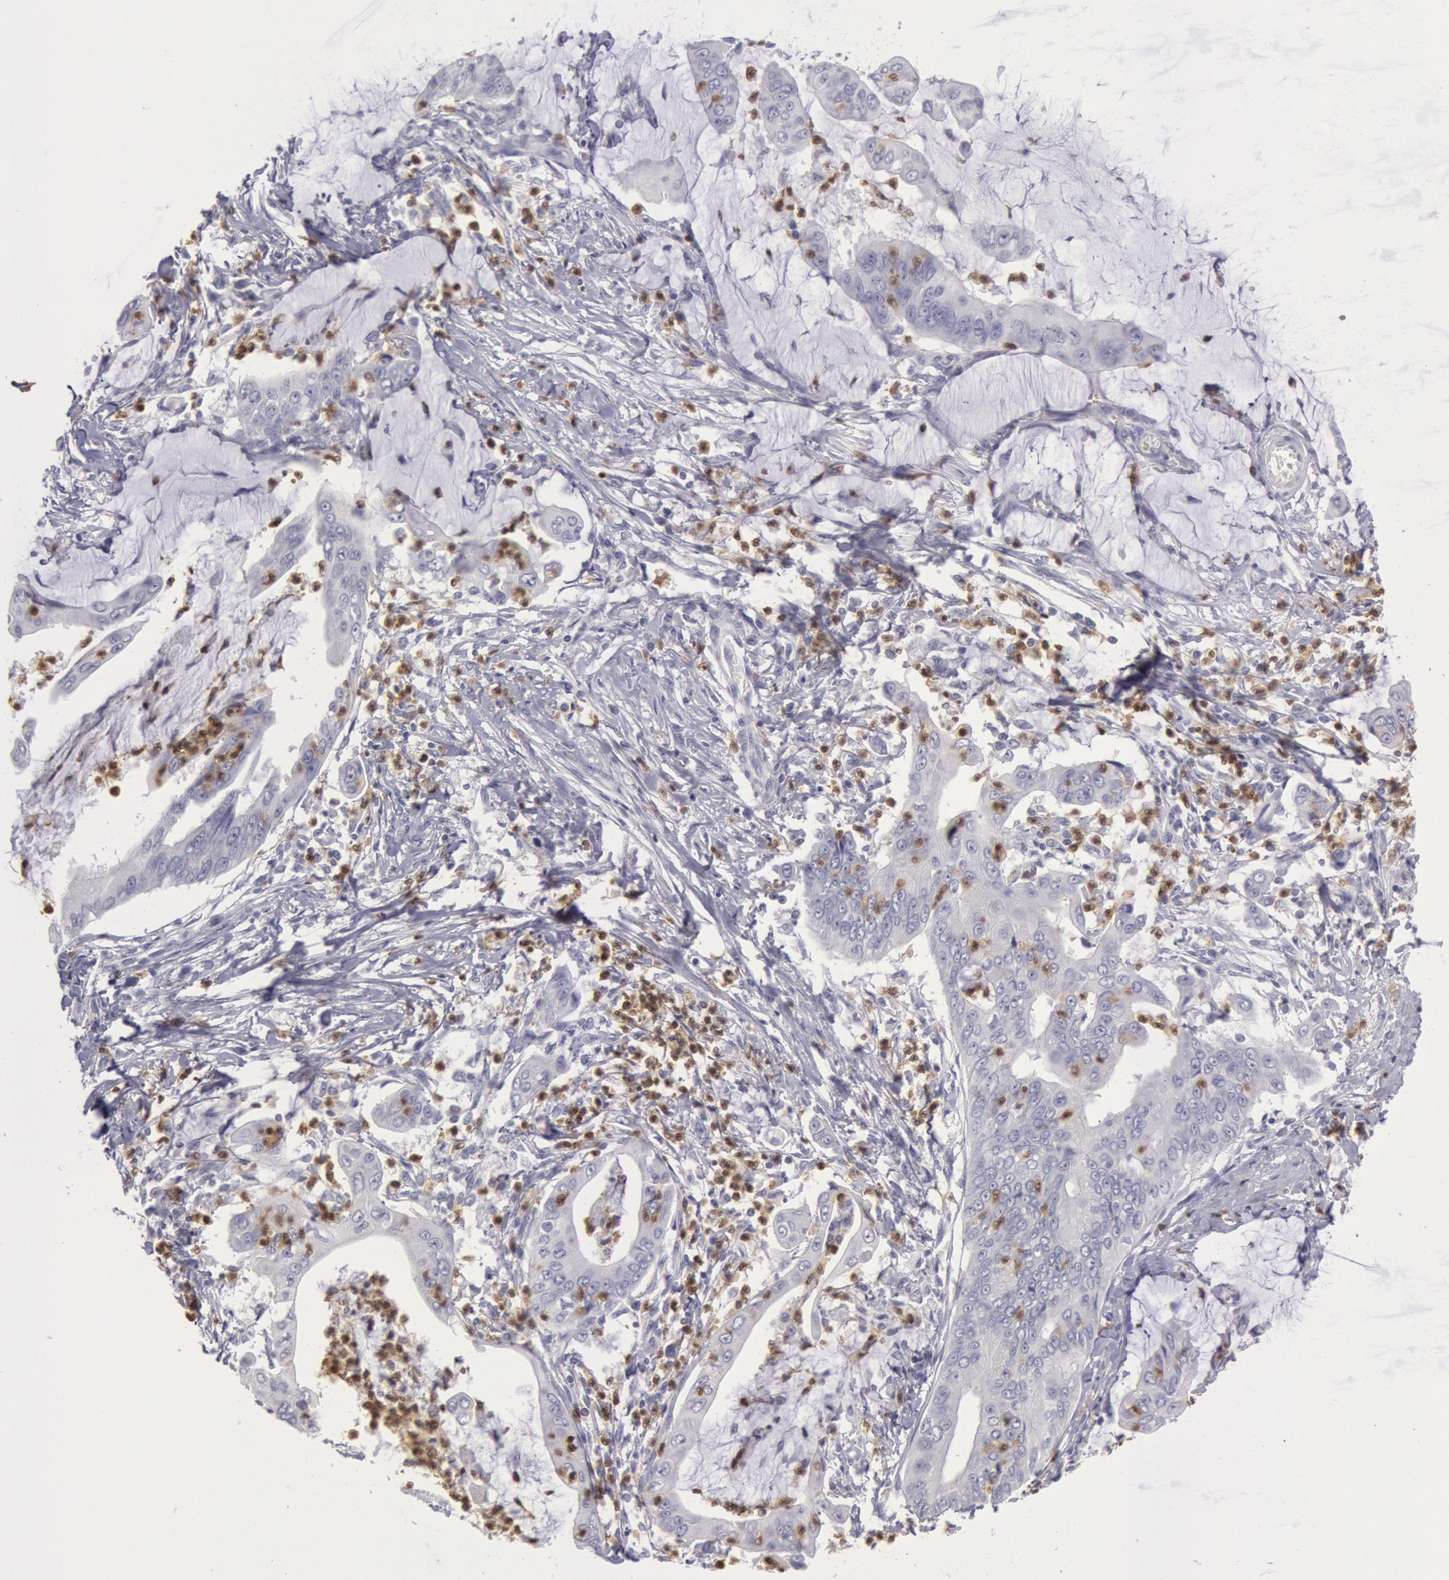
{"staining": {"intensity": "weak", "quantity": "25%-75%", "location": "cytoplasmic/membranous"}, "tissue": "stomach cancer", "cell_type": "Tumor cells", "image_type": "cancer", "snomed": [{"axis": "morphology", "description": "Adenocarcinoma, NOS"}, {"axis": "topography", "description": "Stomach, upper"}], "caption": "Human stomach cancer stained with a brown dye reveals weak cytoplasmic/membranous positive staining in about 25%-75% of tumor cells.", "gene": "RAB27A", "patient": {"sex": "male", "age": 80}}